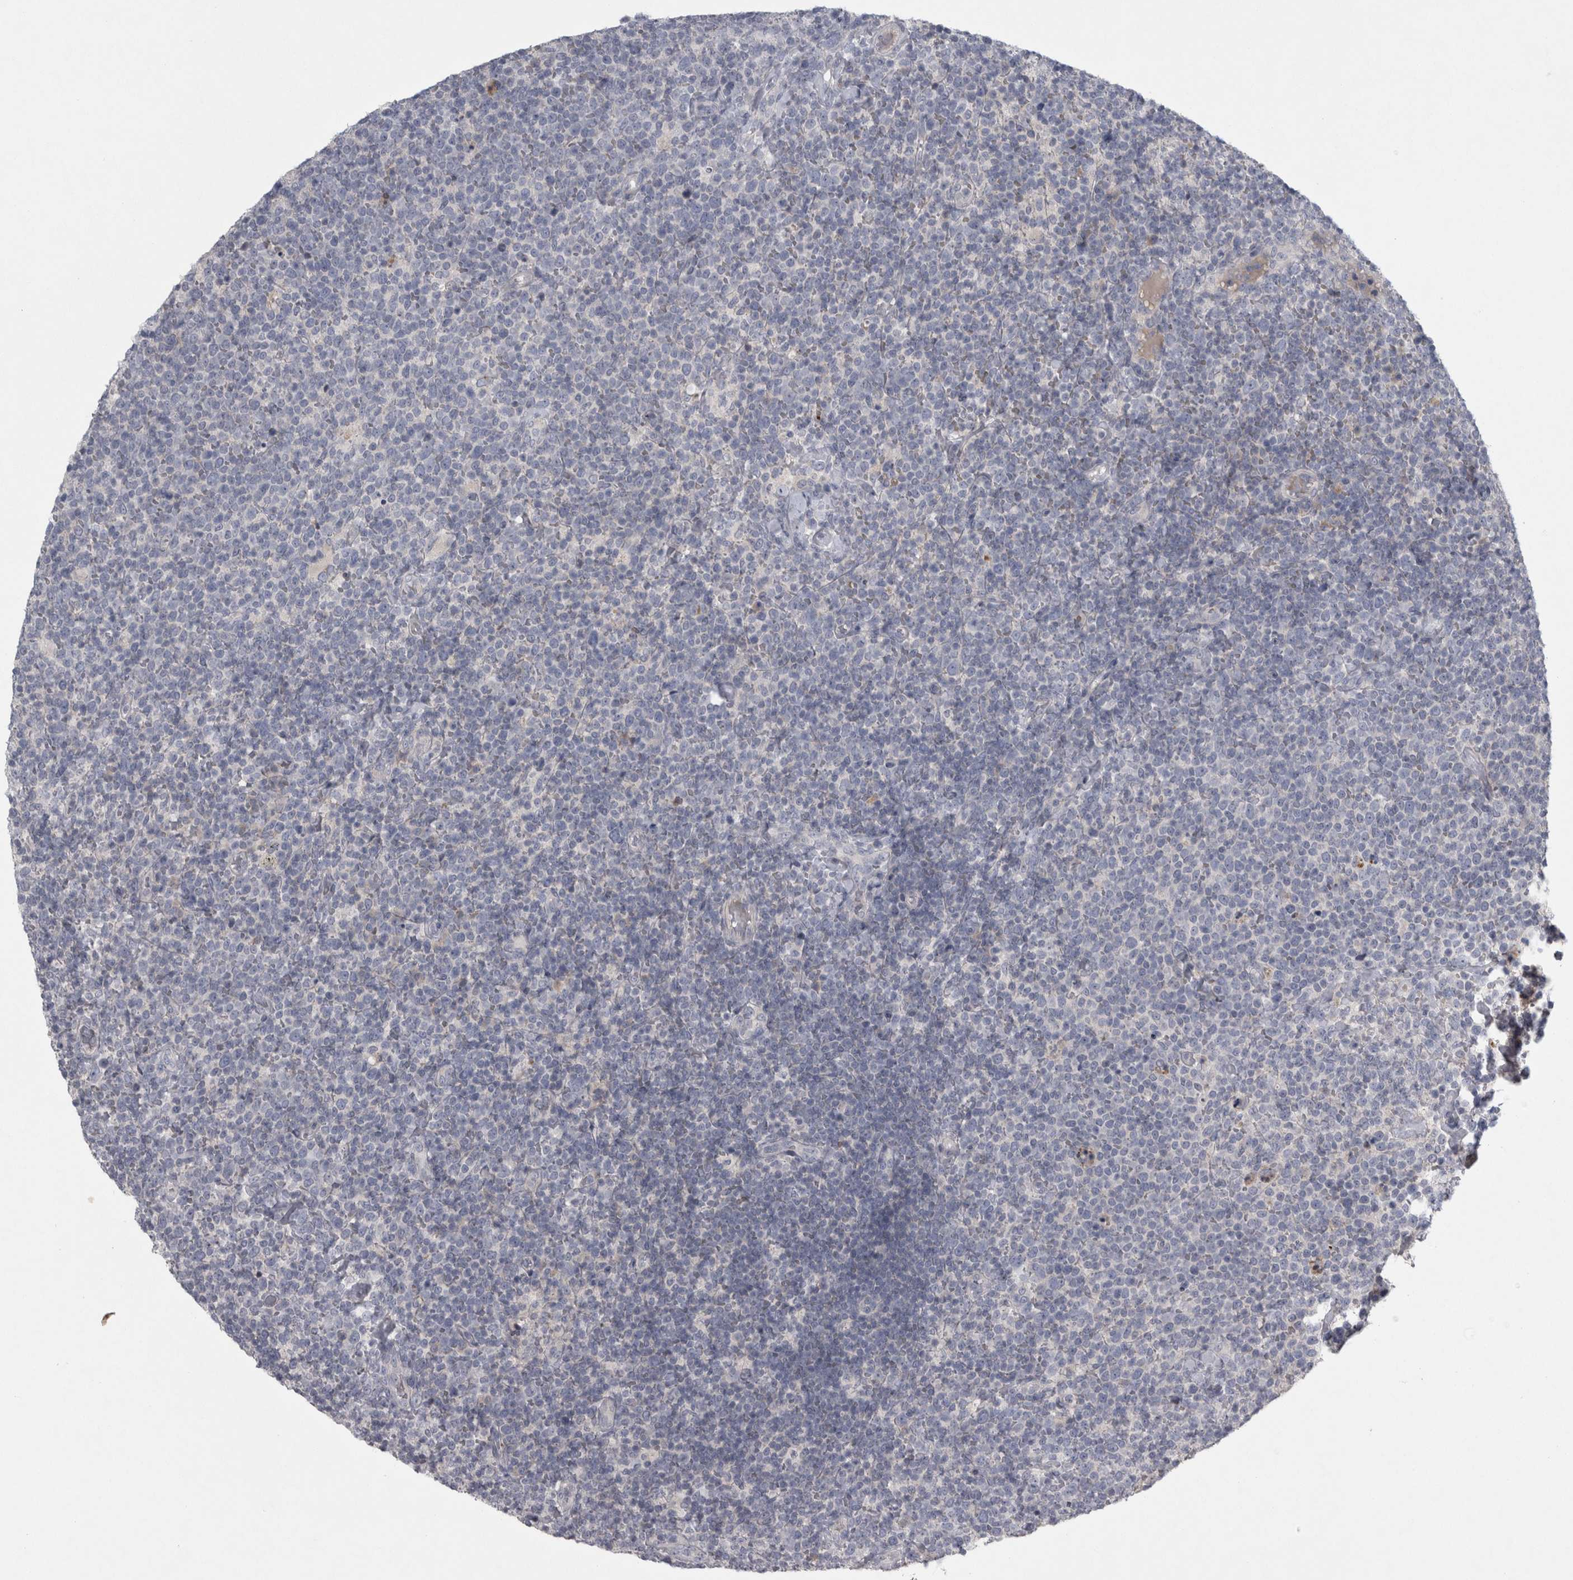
{"staining": {"intensity": "negative", "quantity": "none", "location": "none"}, "tissue": "lymphoma", "cell_type": "Tumor cells", "image_type": "cancer", "snomed": [{"axis": "morphology", "description": "Malignant lymphoma, non-Hodgkin's type, High grade"}, {"axis": "topography", "description": "Lymph node"}], "caption": "Tumor cells are negative for protein expression in human high-grade malignant lymphoma, non-Hodgkin's type.", "gene": "ENPP7", "patient": {"sex": "male", "age": 61}}